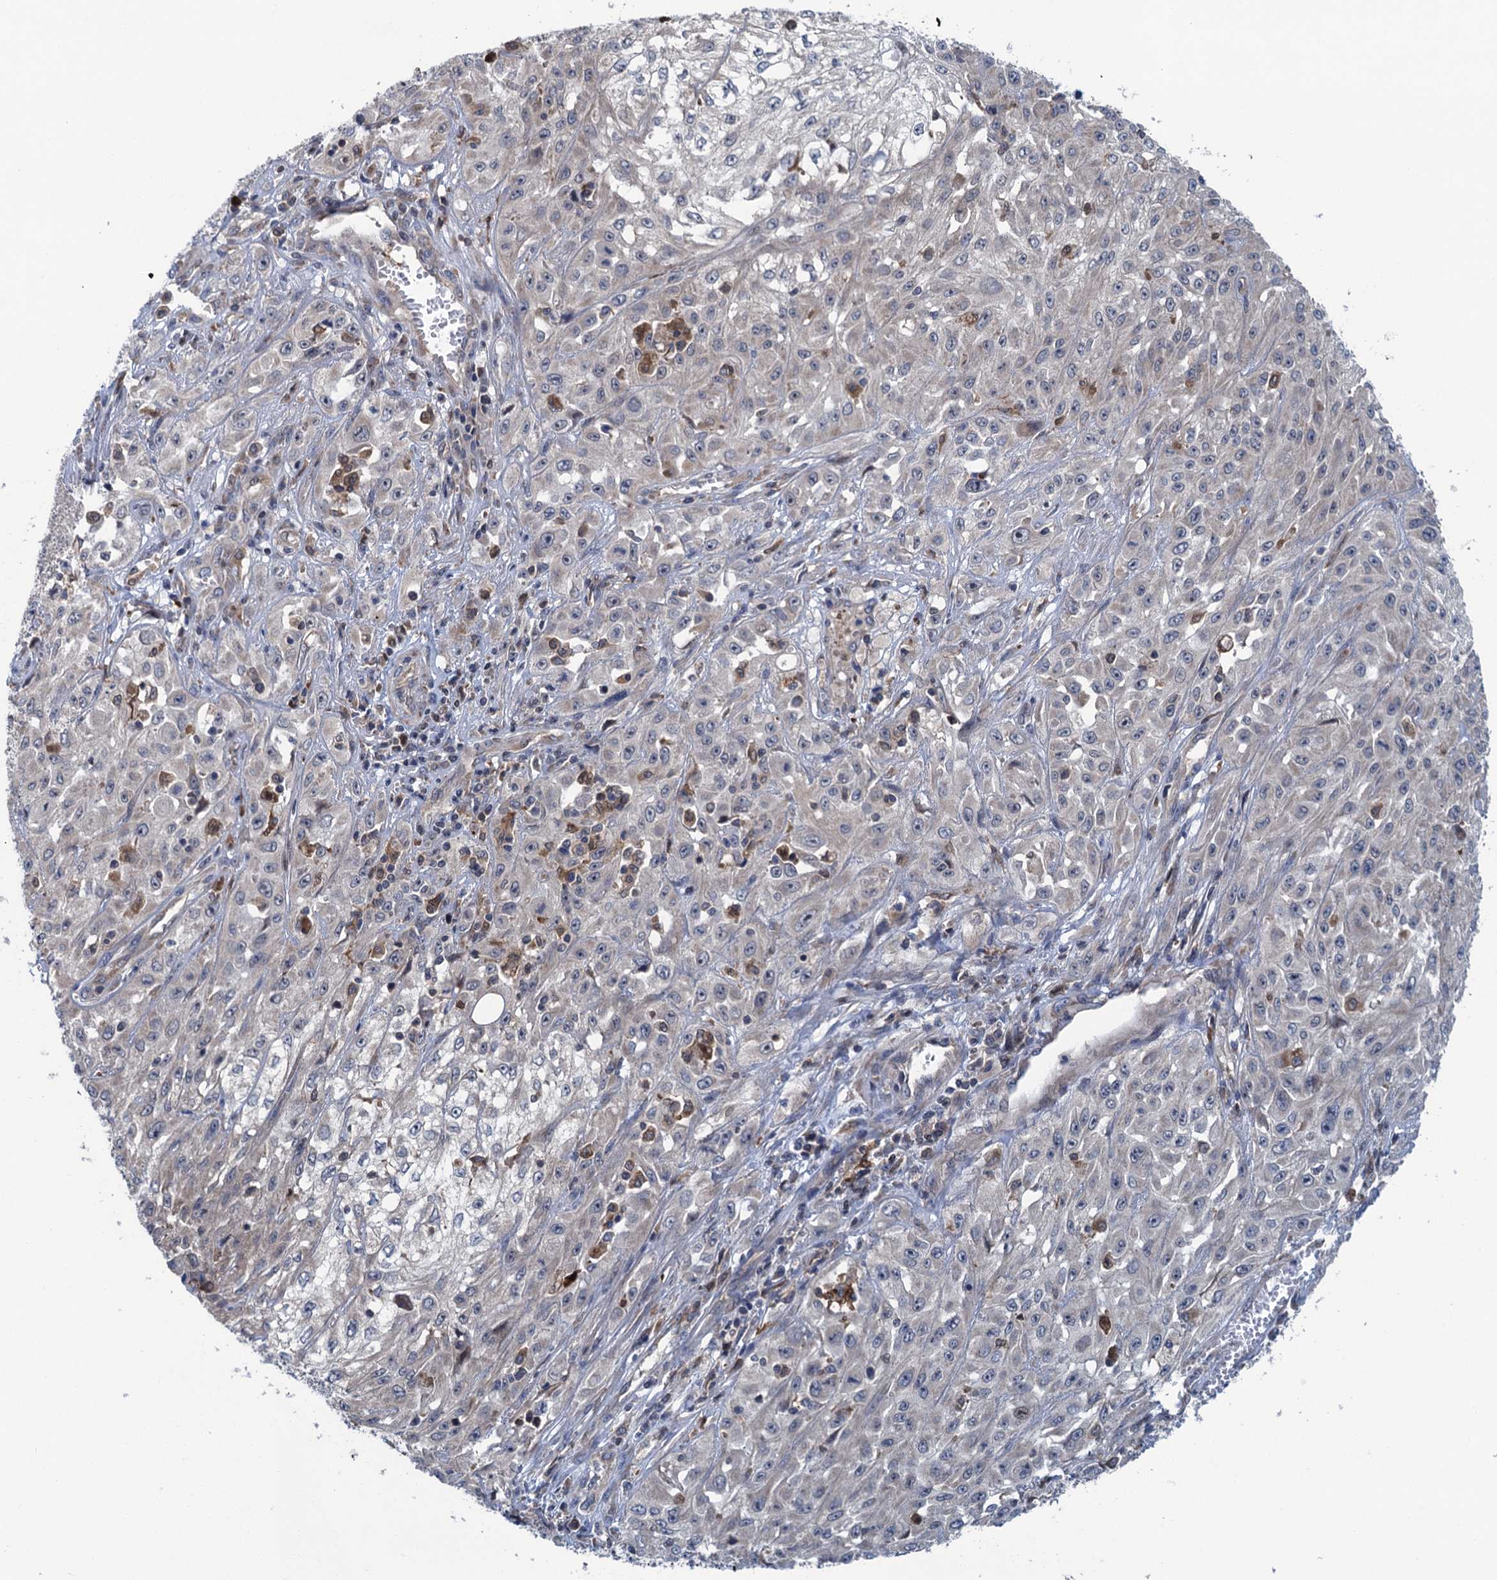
{"staining": {"intensity": "negative", "quantity": "none", "location": "none"}, "tissue": "skin cancer", "cell_type": "Tumor cells", "image_type": "cancer", "snomed": [{"axis": "morphology", "description": "Squamous cell carcinoma, NOS"}, {"axis": "morphology", "description": "Squamous cell carcinoma, metastatic, NOS"}, {"axis": "topography", "description": "Skin"}, {"axis": "topography", "description": "Lymph node"}], "caption": "Immunohistochemistry (IHC) image of skin squamous cell carcinoma stained for a protein (brown), which reveals no staining in tumor cells. (DAB (3,3'-diaminobenzidine) immunohistochemistry with hematoxylin counter stain).", "gene": "CNTN5", "patient": {"sex": "male", "age": 75}}